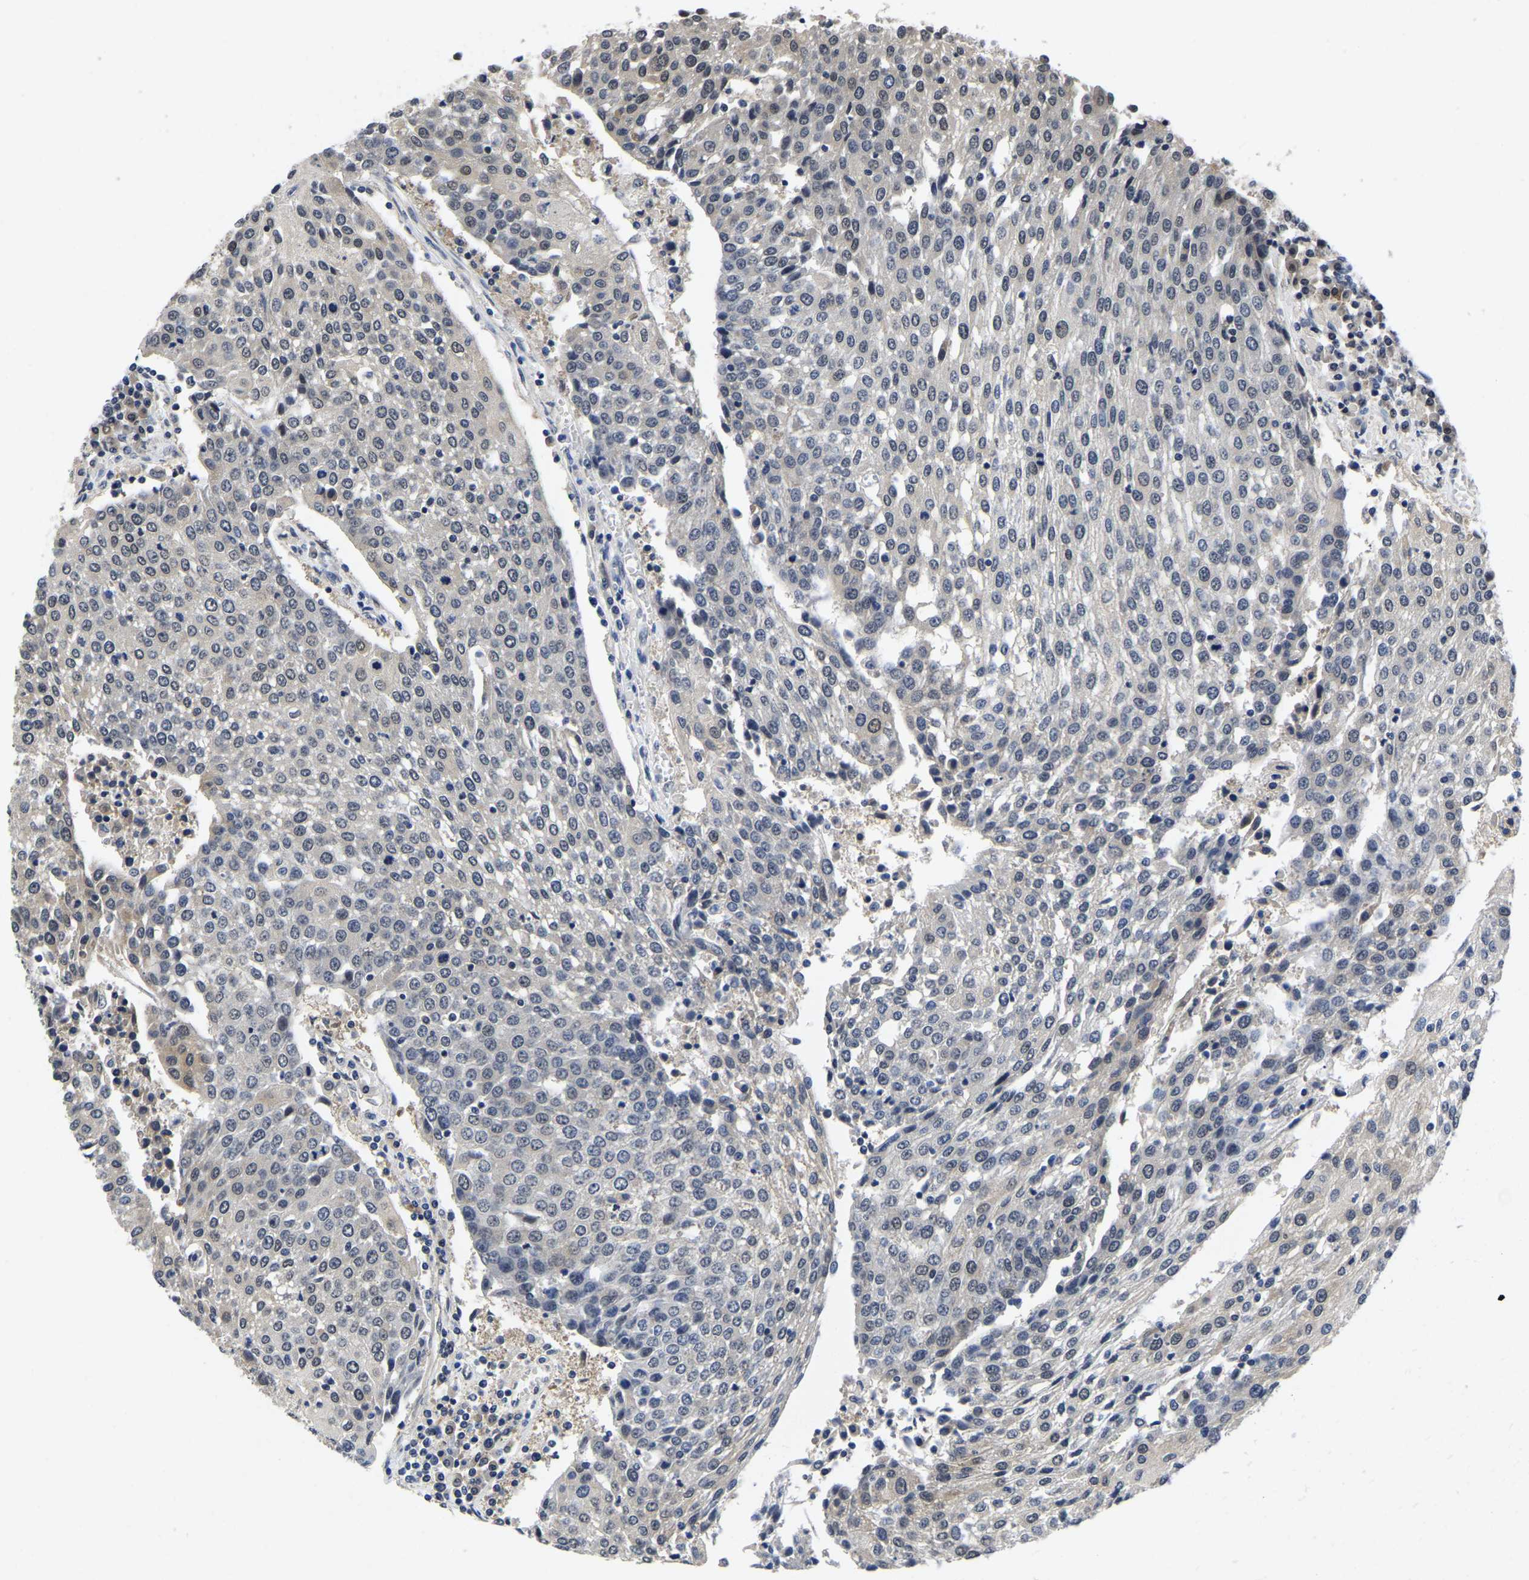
{"staining": {"intensity": "weak", "quantity": "<25%", "location": "nuclear"}, "tissue": "urothelial cancer", "cell_type": "Tumor cells", "image_type": "cancer", "snomed": [{"axis": "morphology", "description": "Urothelial carcinoma, High grade"}, {"axis": "topography", "description": "Urinary bladder"}], "caption": "A micrograph of human urothelial cancer is negative for staining in tumor cells.", "gene": "MCOLN2", "patient": {"sex": "female", "age": 85}}